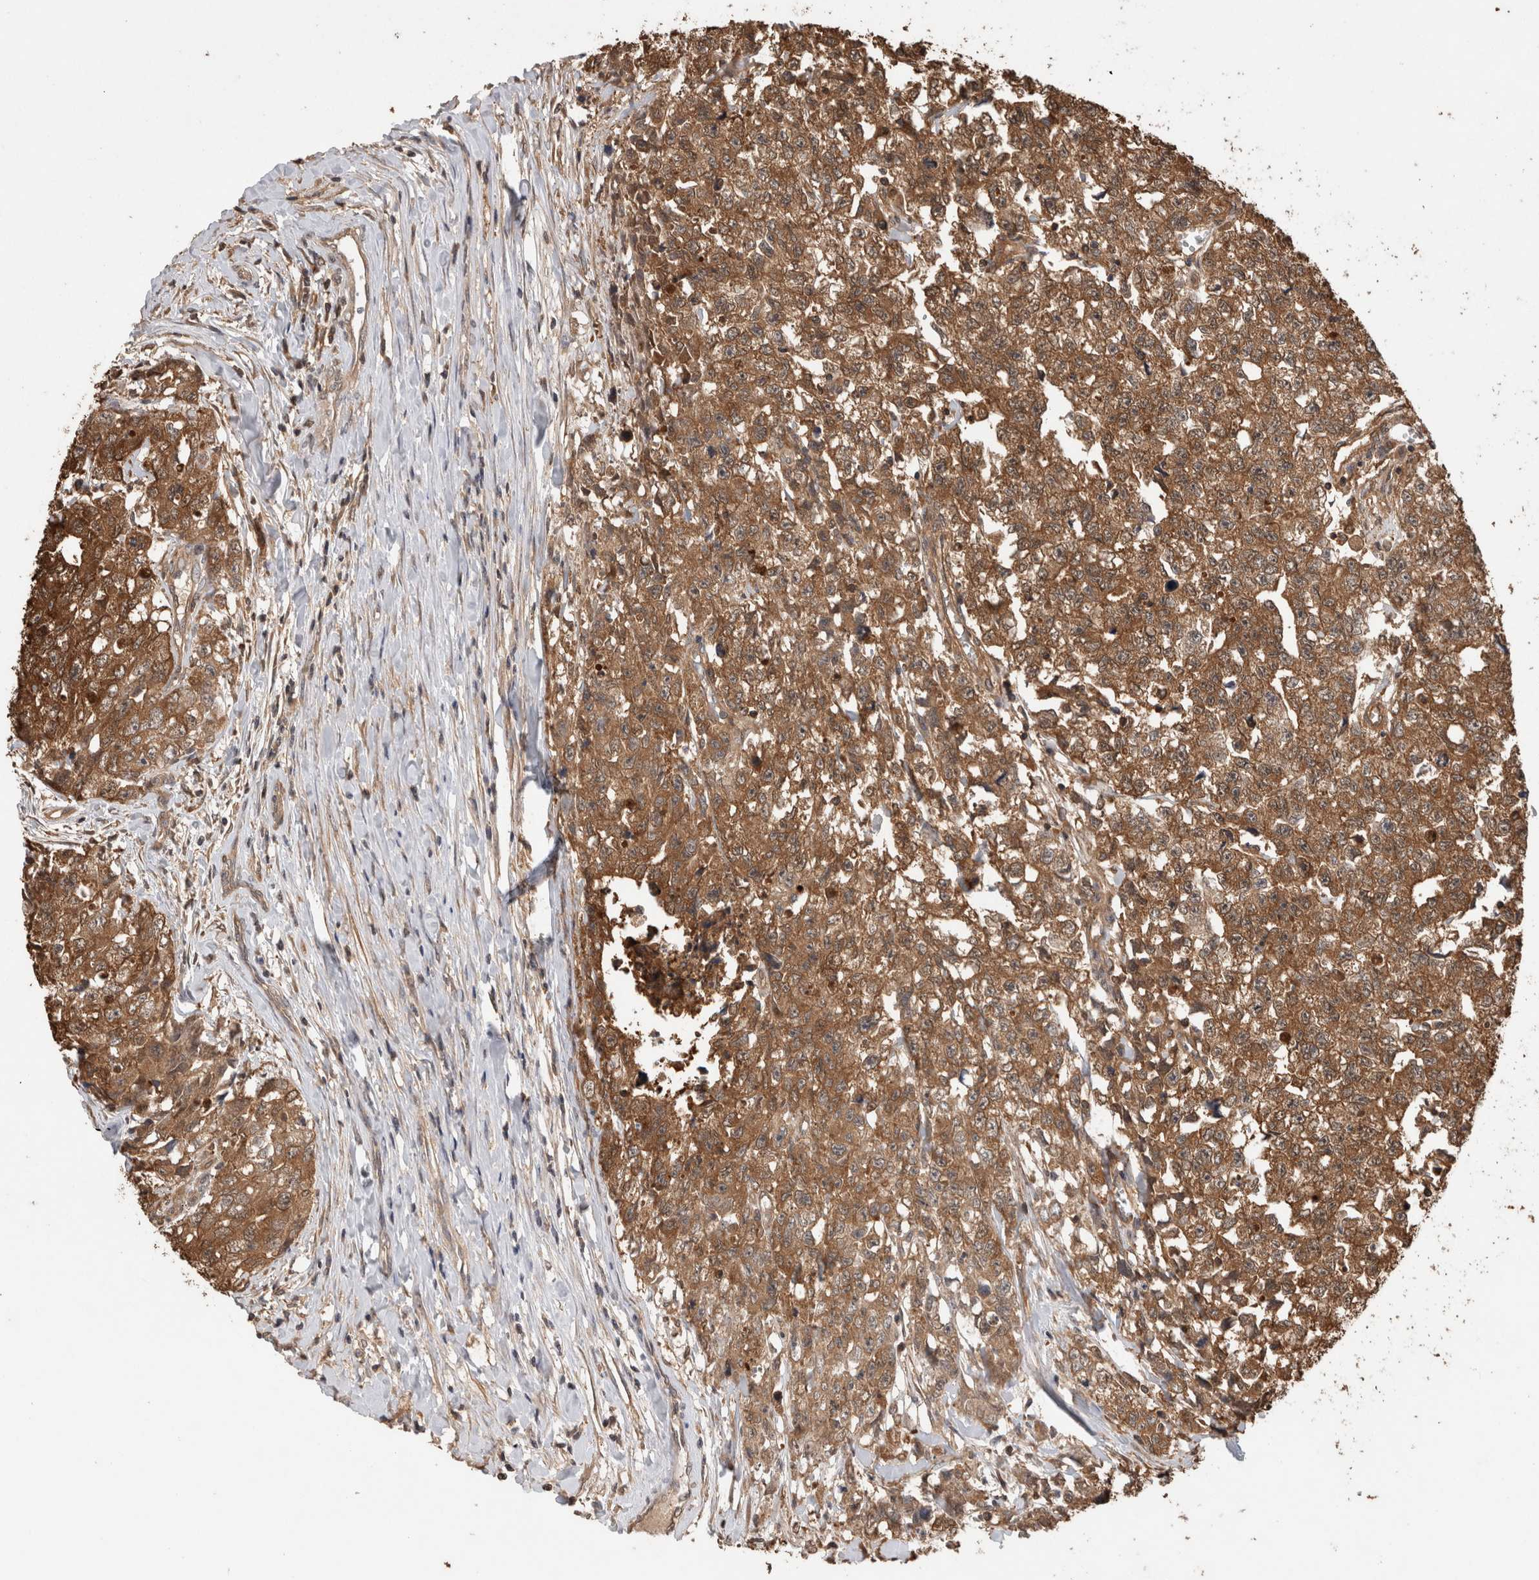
{"staining": {"intensity": "moderate", "quantity": ">75%", "location": "cytoplasmic/membranous"}, "tissue": "testis cancer", "cell_type": "Tumor cells", "image_type": "cancer", "snomed": [{"axis": "morphology", "description": "Carcinoma, Embryonal, NOS"}, {"axis": "topography", "description": "Testis"}], "caption": "Testis embryonal carcinoma stained with a brown dye exhibits moderate cytoplasmic/membranous positive staining in about >75% of tumor cells.", "gene": "TRIM5", "patient": {"sex": "male", "age": 28}}